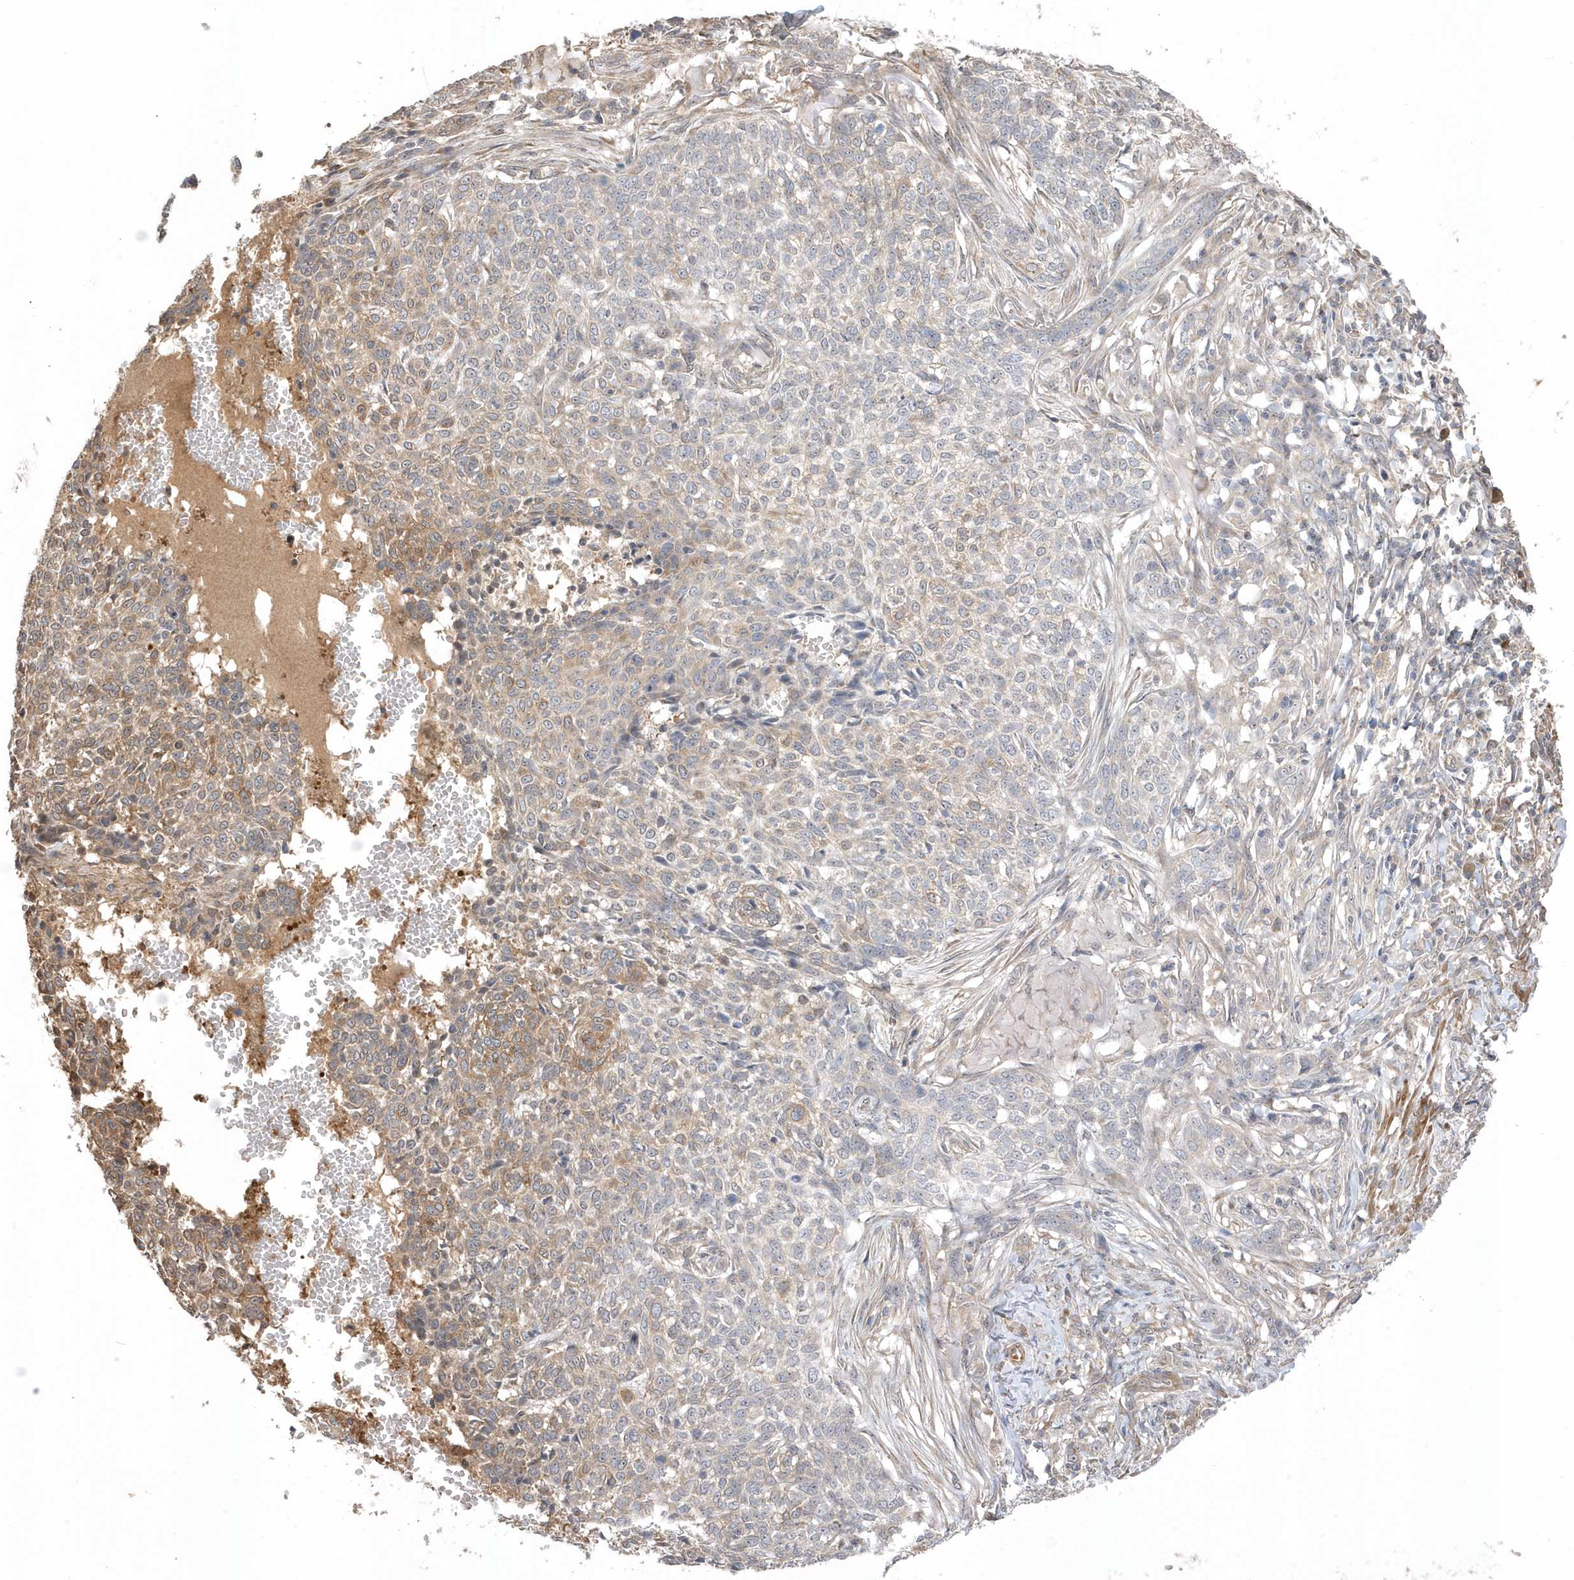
{"staining": {"intensity": "moderate", "quantity": "<25%", "location": "cytoplasmic/membranous"}, "tissue": "skin cancer", "cell_type": "Tumor cells", "image_type": "cancer", "snomed": [{"axis": "morphology", "description": "Basal cell carcinoma"}, {"axis": "topography", "description": "Skin"}], "caption": "Skin cancer stained with DAB (3,3'-diaminobenzidine) IHC exhibits low levels of moderate cytoplasmic/membranous expression in about <25% of tumor cells.", "gene": "GTPBP6", "patient": {"sex": "male", "age": 85}}